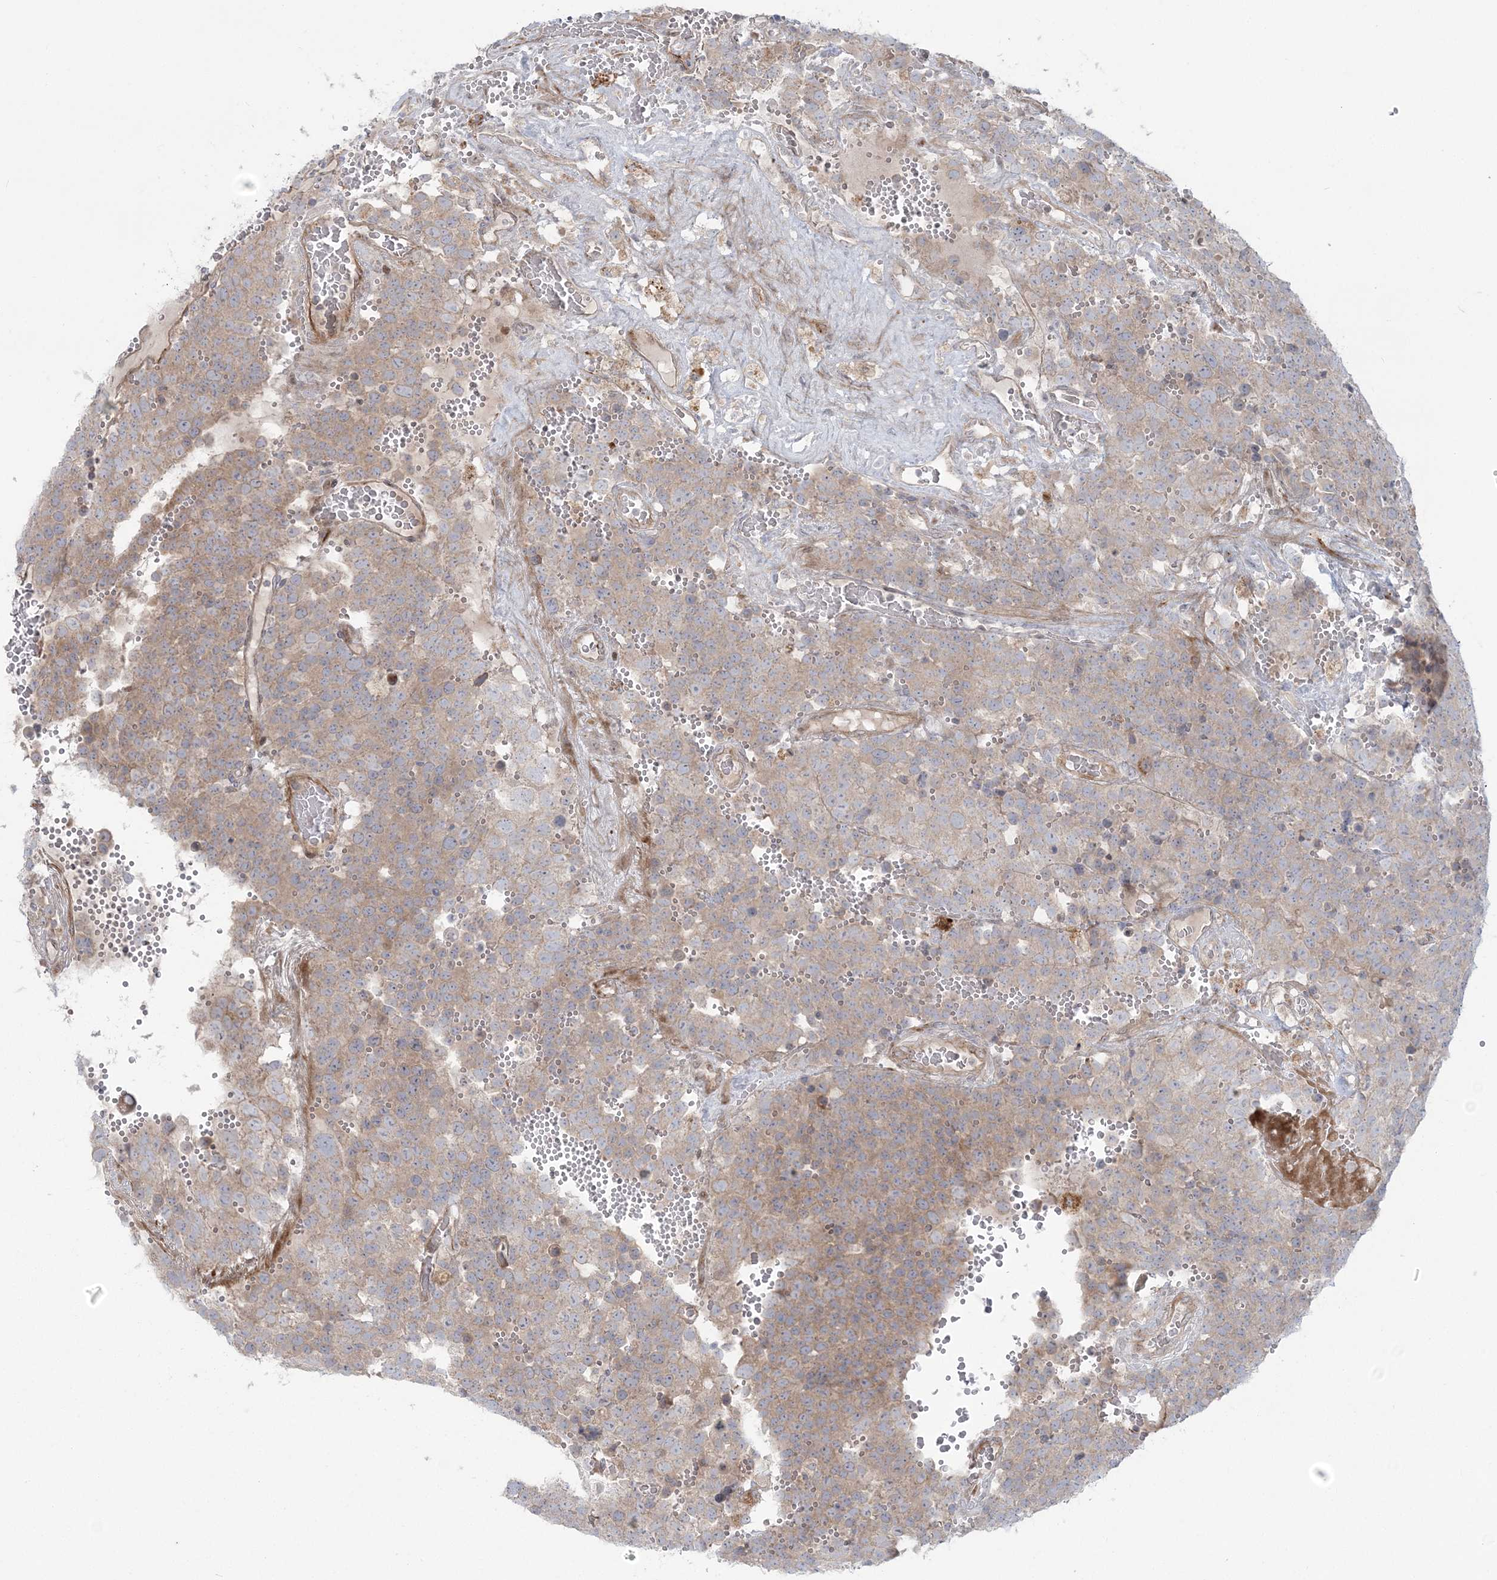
{"staining": {"intensity": "moderate", "quantity": ">75%", "location": "cytoplasmic/membranous"}, "tissue": "testis cancer", "cell_type": "Tumor cells", "image_type": "cancer", "snomed": [{"axis": "morphology", "description": "Seminoma, NOS"}, {"axis": "topography", "description": "Testis"}], "caption": "Brown immunohistochemical staining in testis seminoma exhibits moderate cytoplasmic/membranous staining in approximately >75% of tumor cells.", "gene": "NUDT9", "patient": {"sex": "male", "age": 71}}